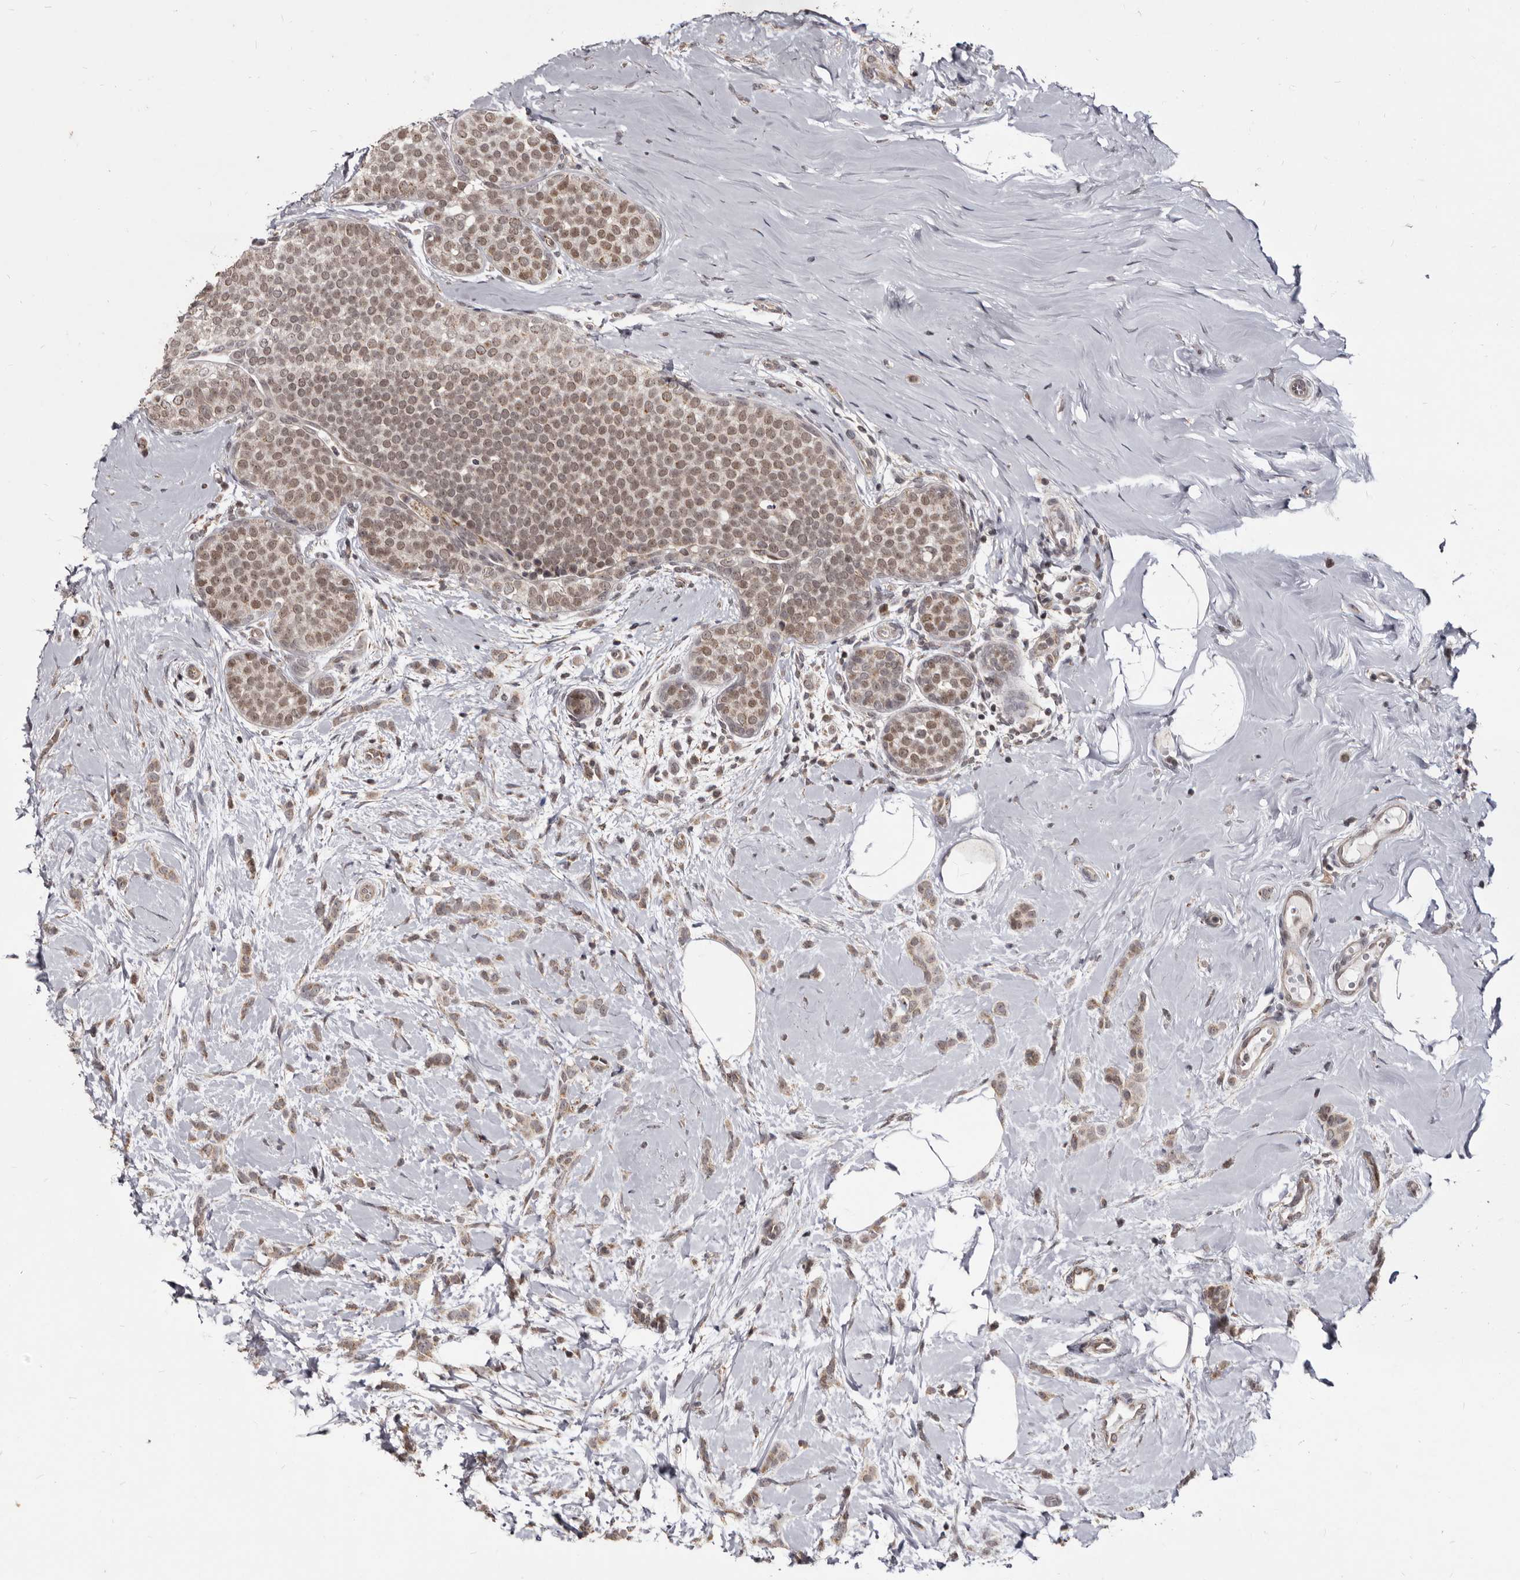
{"staining": {"intensity": "weak", "quantity": ">75%", "location": "cytoplasmic/membranous,nuclear"}, "tissue": "breast cancer", "cell_type": "Tumor cells", "image_type": "cancer", "snomed": [{"axis": "morphology", "description": "Lobular carcinoma, in situ"}, {"axis": "morphology", "description": "Lobular carcinoma"}, {"axis": "topography", "description": "Breast"}], "caption": "Immunohistochemistry micrograph of human breast cancer (lobular carcinoma) stained for a protein (brown), which reveals low levels of weak cytoplasmic/membranous and nuclear staining in about >75% of tumor cells.", "gene": "THUMPD1", "patient": {"sex": "female", "age": 41}}